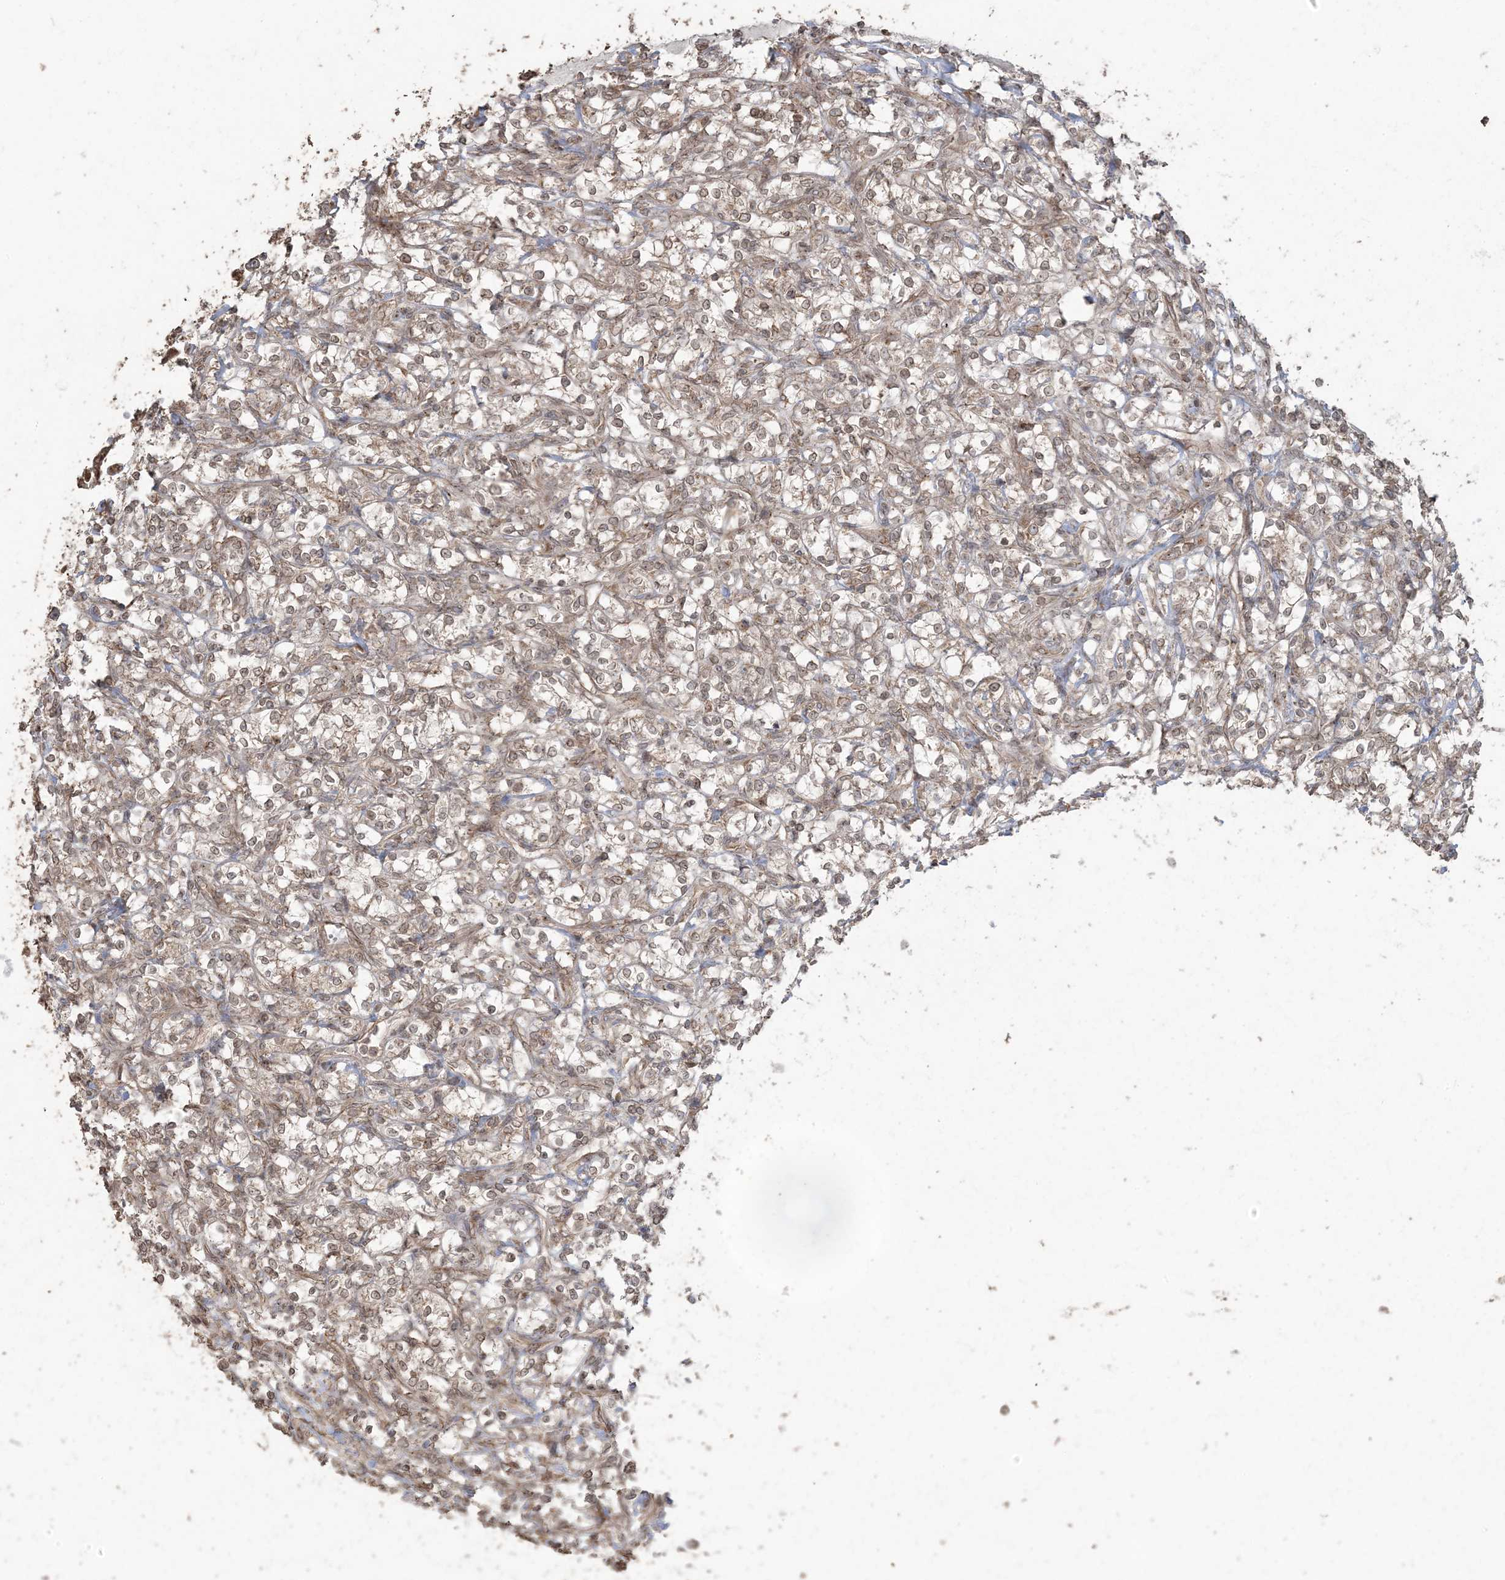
{"staining": {"intensity": "moderate", "quantity": "25%-75%", "location": "cytoplasmic/membranous,nuclear"}, "tissue": "renal cancer", "cell_type": "Tumor cells", "image_type": "cancer", "snomed": [{"axis": "morphology", "description": "Adenocarcinoma, NOS"}, {"axis": "topography", "description": "Kidney"}], "caption": "A brown stain shows moderate cytoplasmic/membranous and nuclear staining of a protein in renal cancer (adenocarcinoma) tumor cells.", "gene": "DDX19B", "patient": {"sex": "female", "age": 69}}